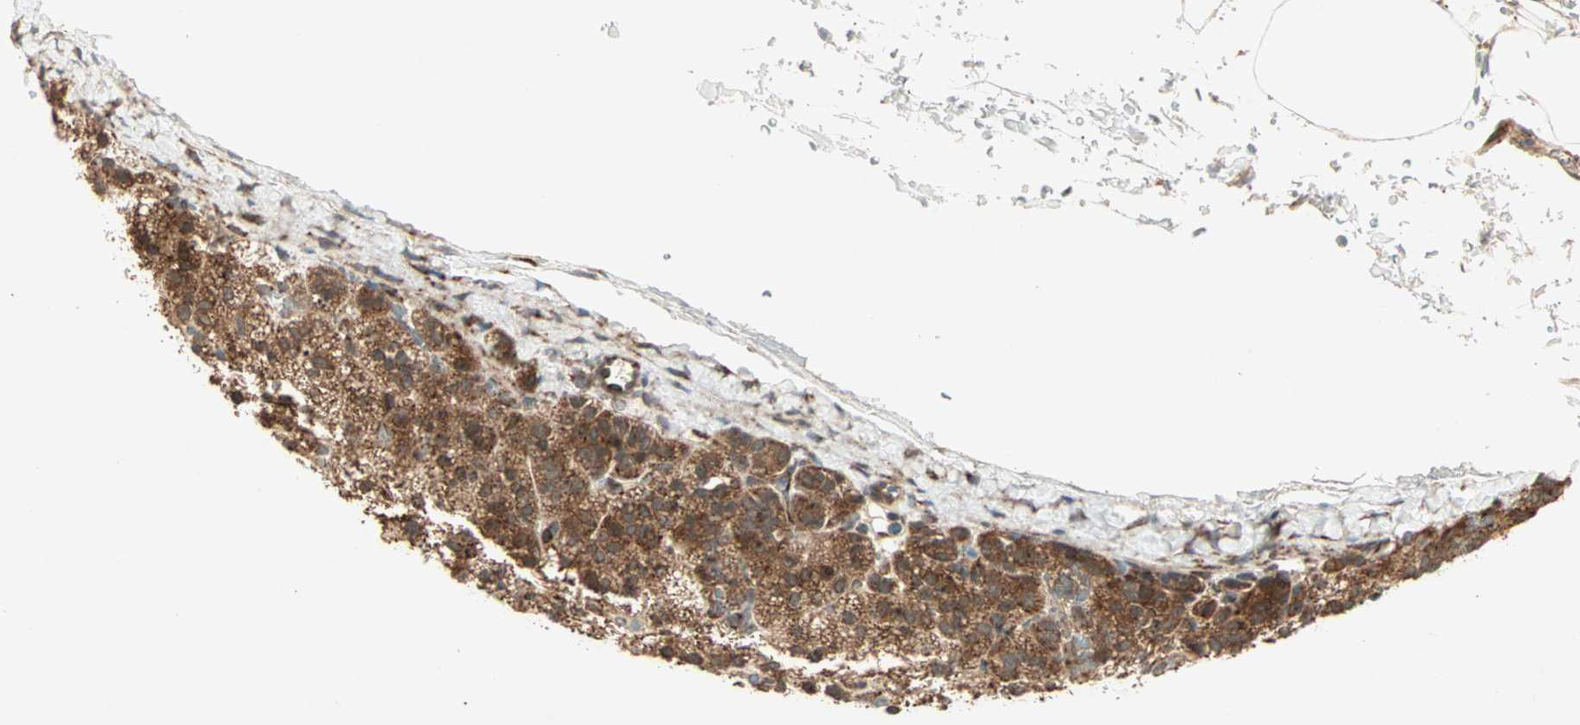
{"staining": {"intensity": "strong", "quantity": ">75%", "location": "cytoplasmic/membranous"}, "tissue": "adrenal gland", "cell_type": "Glandular cells", "image_type": "normal", "snomed": [{"axis": "morphology", "description": "Normal tissue, NOS"}, {"axis": "topography", "description": "Adrenal gland"}], "caption": "Approximately >75% of glandular cells in unremarkable adrenal gland demonstrate strong cytoplasmic/membranous protein positivity as visualized by brown immunohistochemical staining.", "gene": "ZNF37A", "patient": {"sex": "male", "age": 35}}